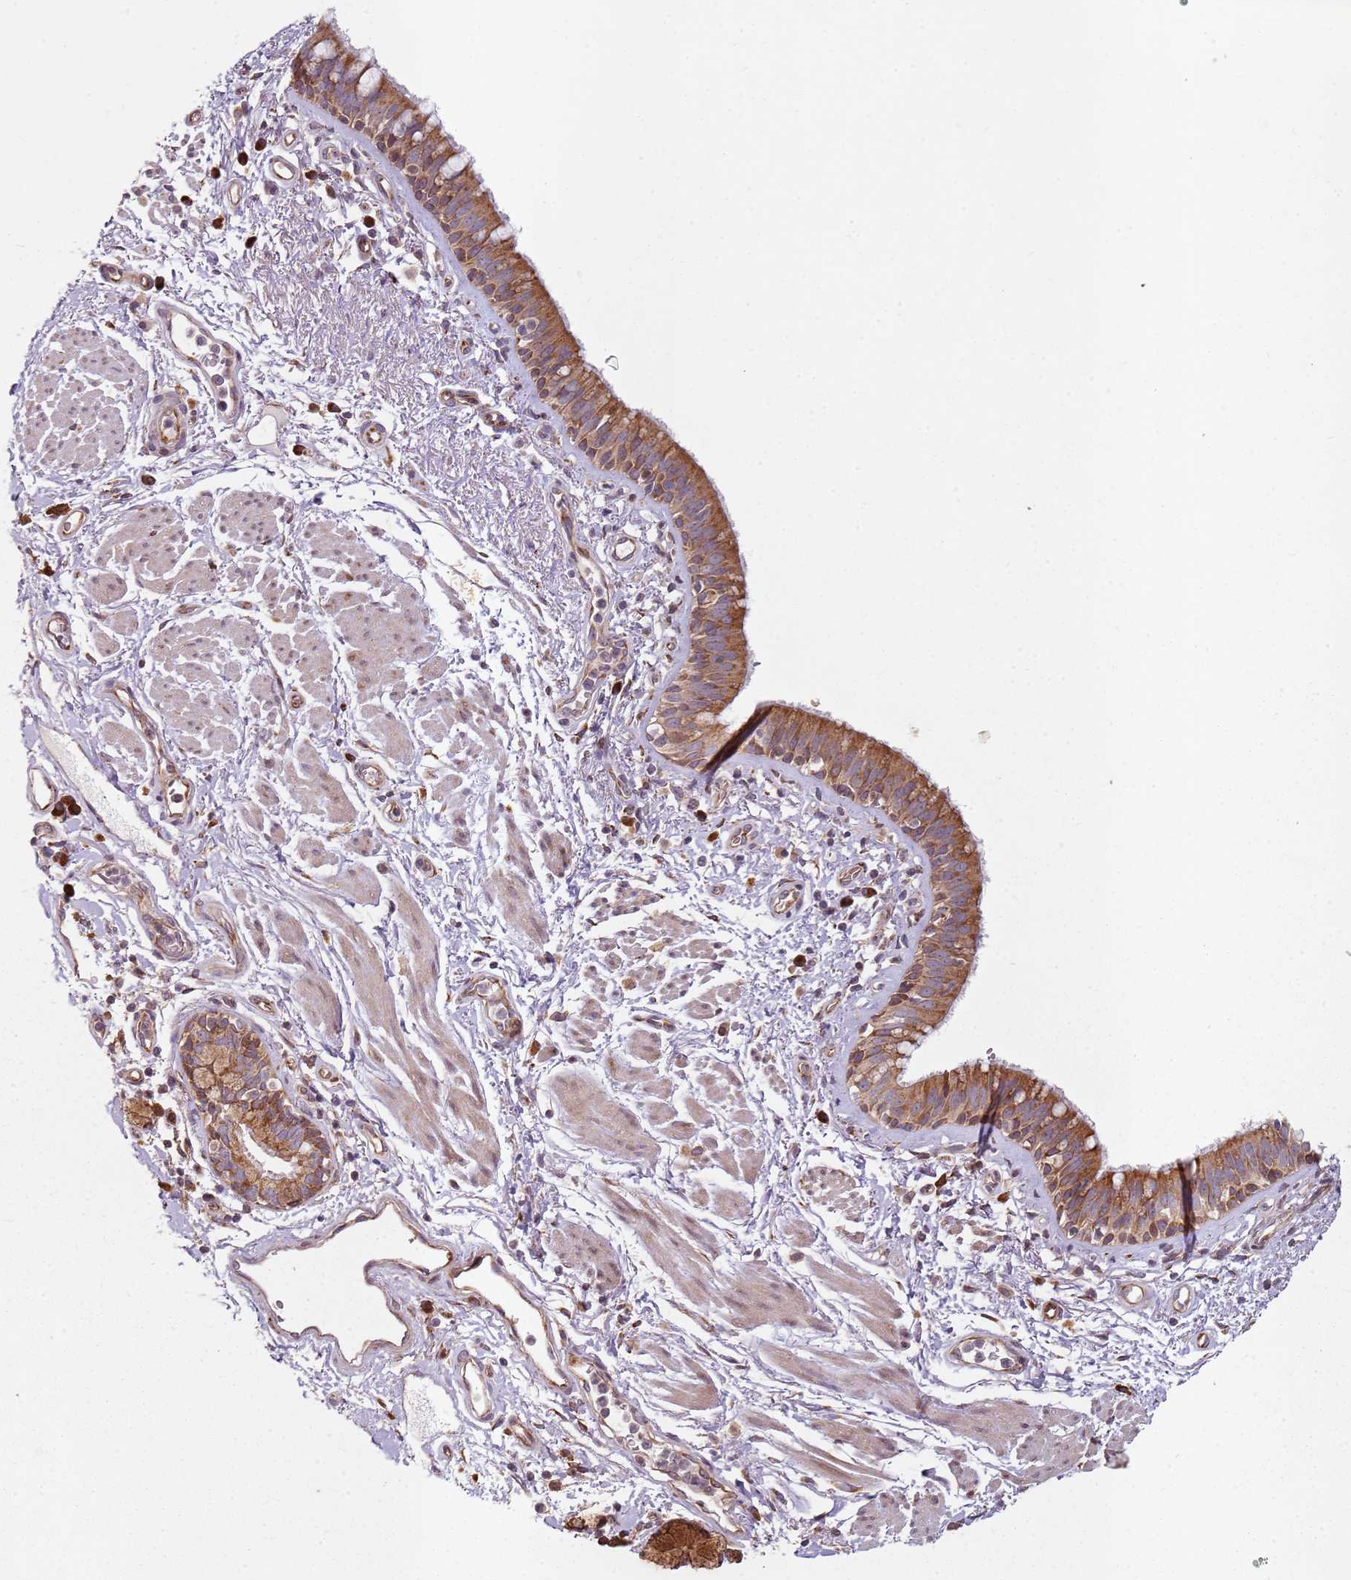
{"staining": {"intensity": "moderate", "quantity": ">75%", "location": "cytoplasmic/membranous"}, "tissue": "bronchus", "cell_type": "Respiratory epithelial cells", "image_type": "normal", "snomed": [{"axis": "morphology", "description": "Normal tissue, NOS"}, {"axis": "morphology", "description": "Neoplasm, uncertain whether benign or malignant"}, {"axis": "topography", "description": "Bronchus"}, {"axis": "topography", "description": "Lung"}], "caption": "IHC image of normal bronchus: bronchus stained using immunohistochemistry (IHC) exhibits medium levels of moderate protein expression localized specifically in the cytoplasmic/membranous of respiratory epithelial cells, appearing as a cytoplasmic/membranous brown color.", "gene": "ARFRP1", "patient": {"sex": "male", "age": 55}}